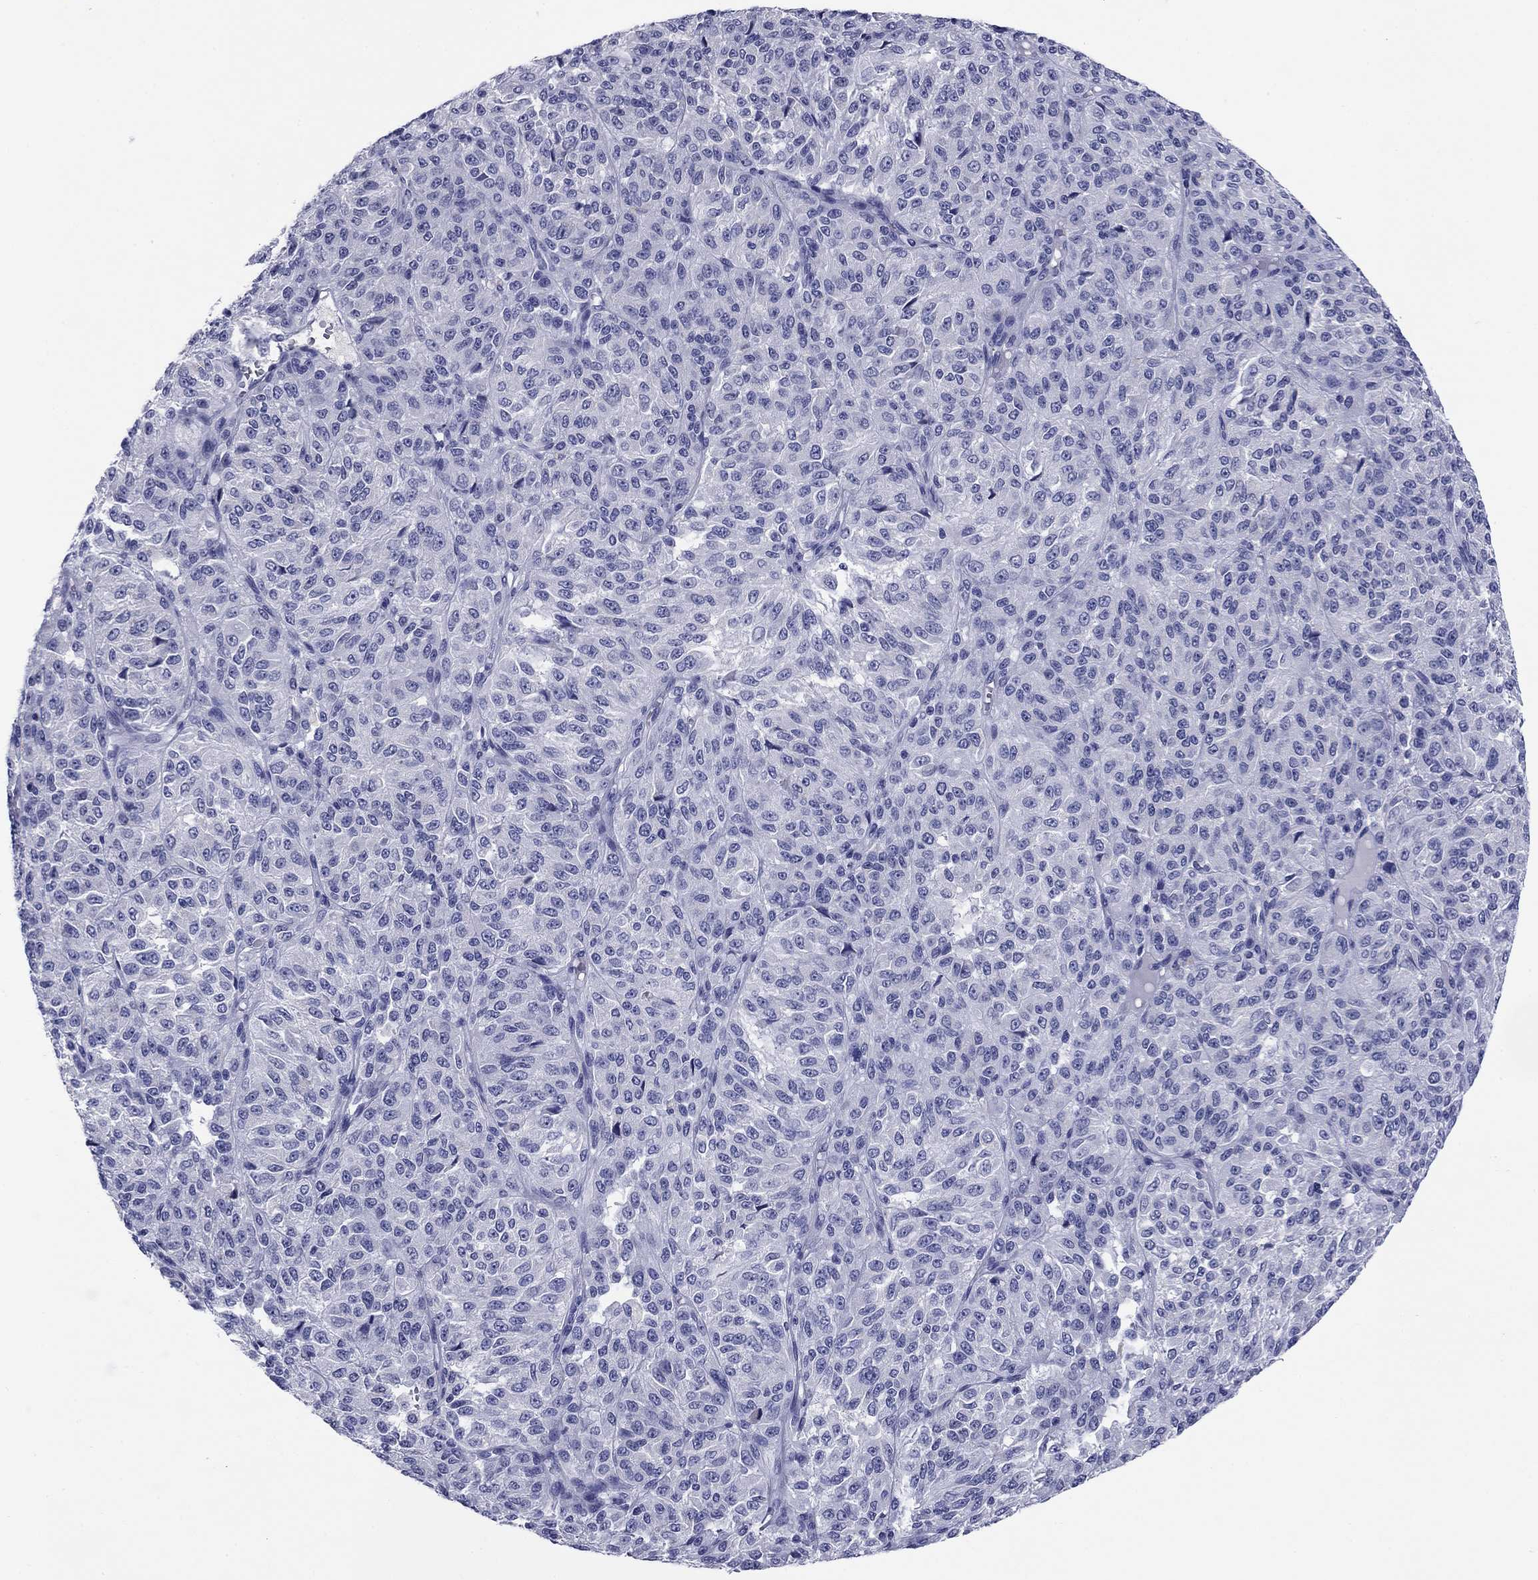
{"staining": {"intensity": "negative", "quantity": "none", "location": "none"}, "tissue": "melanoma", "cell_type": "Tumor cells", "image_type": "cancer", "snomed": [{"axis": "morphology", "description": "Malignant melanoma, Metastatic site"}, {"axis": "topography", "description": "Brain"}], "caption": "A high-resolution image shows IHC staining of malignant melanoma (metastatic site), which exhibits no significant positivity in tumor cells. Brightfield microscopy of immunohistochemistry (IHC) stained with DAB (brown) and hematoxylin (blue), captured at high magnification.", "gene": "ABCC2", "patient": {"sex": "female", "age": 56}}